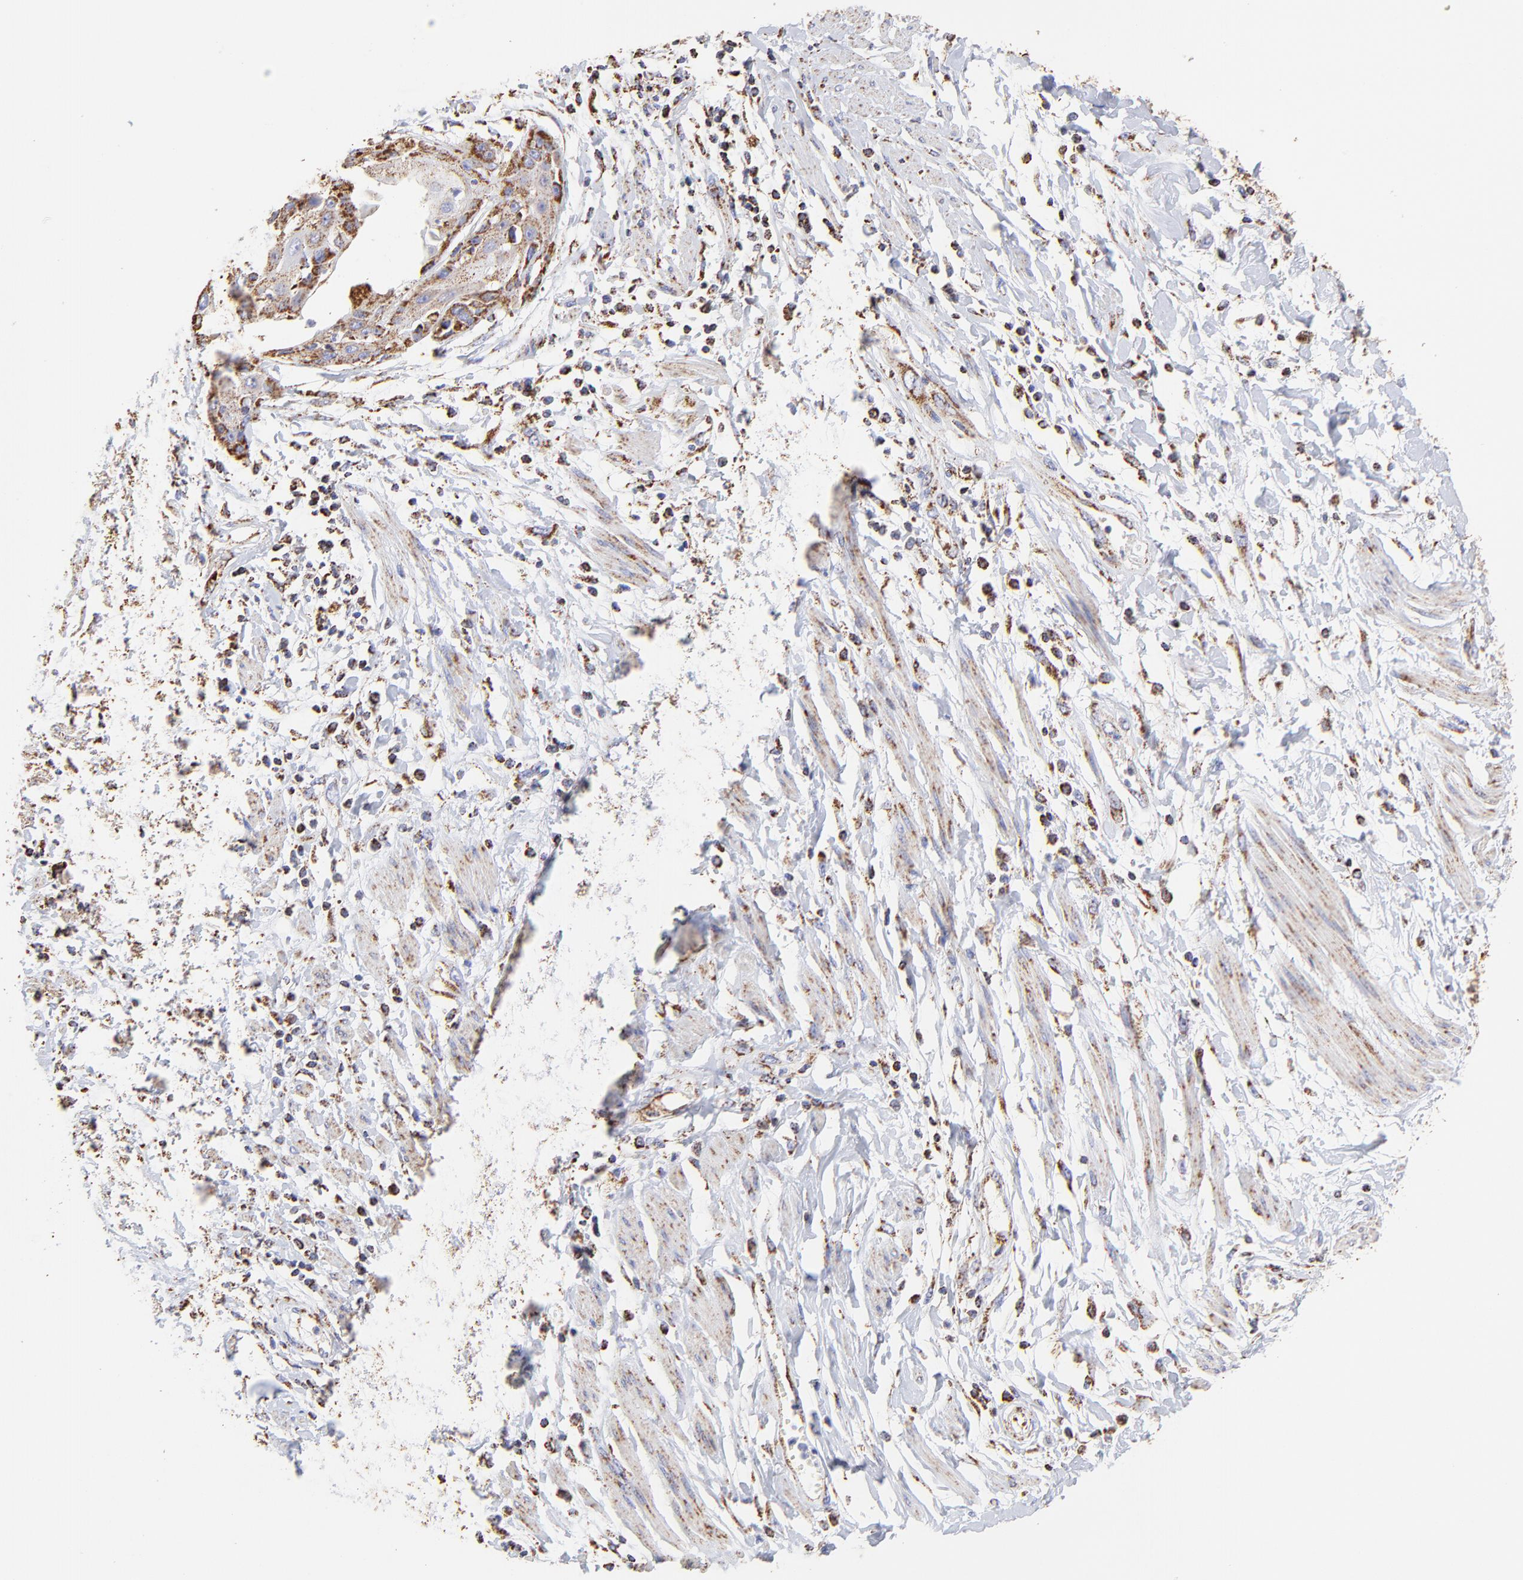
{"staining": {"intensity": "moderate", "quantity": ">75%", "location": "cytoplasmic/membranous"}, "tissue": "cervical cancer", "cell_type": "Tumor cells", "image_type": "cancer", "snomed": [{"axis": "morphology", "description": "Squamous cell carcinoma, NOS"}, {"axis": "topography", "description": "Cervix"}], "caption": "A photomicrograph of human squamous cell carcinoma (cervical) stained for a protein demonstrates moderate cytoplasmic/membranous brown staining in tumor cells.", "gene": "ECH1", "patient": {"sex": "female", "age": 57}}